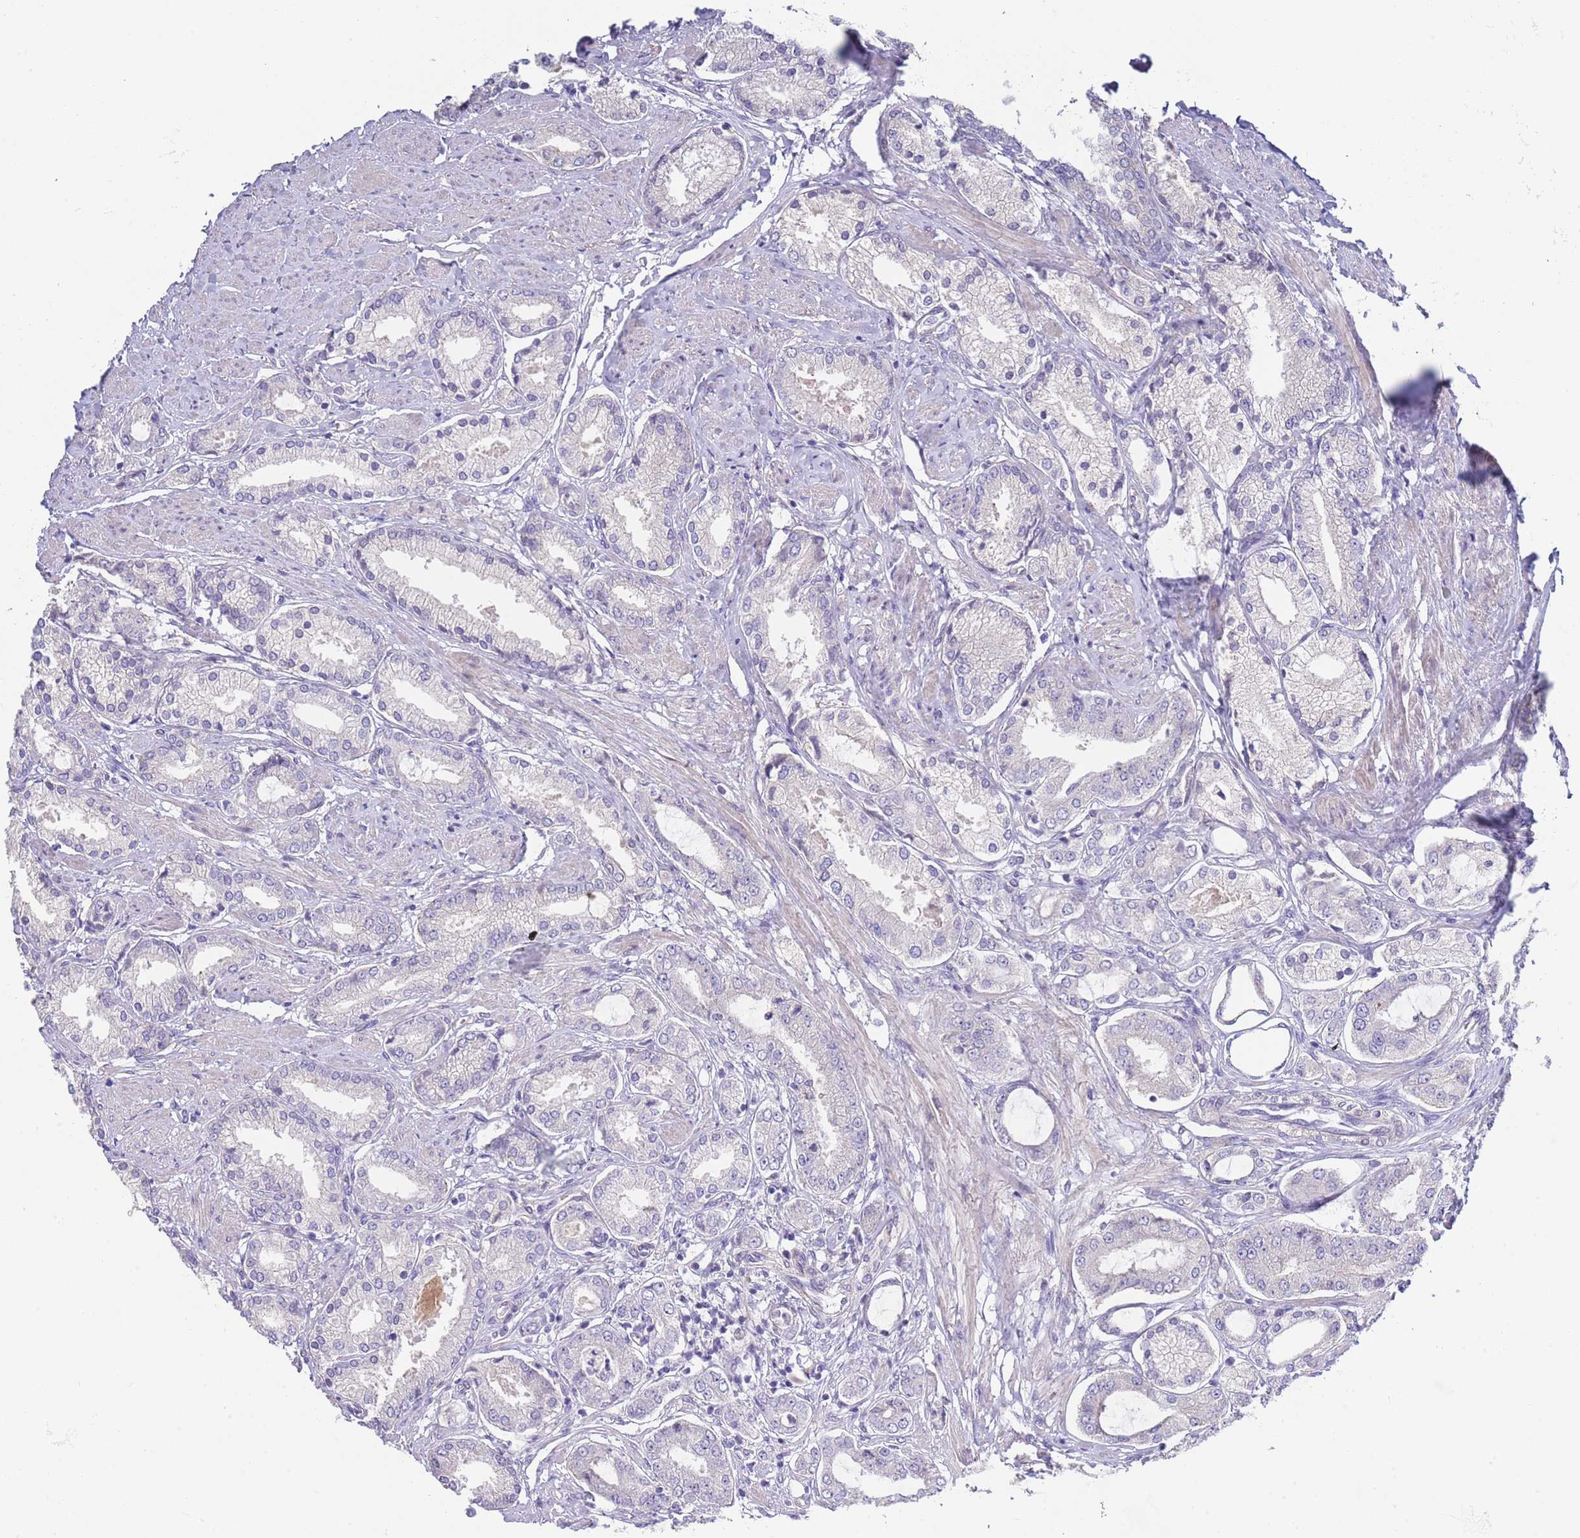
{"staining": {"intensity": "negative", "quantity": "none", "location": "none"}, "tissue": "prostate cancer", "cell_type": "Tumor cells", "image_type": "cancer", "snomed": [{"axis": "morphology", "description": "Adenocarcinoma, High grade"}, {"axis": "topography", "description": "Prostate and seminal vesicle, NOS"}], "caption": "Protein analysis of prostate cancer shows no significant positivity in tumor cells.", "gene": "PIMREG", "patient": {"sex": "male", "age": 64}}